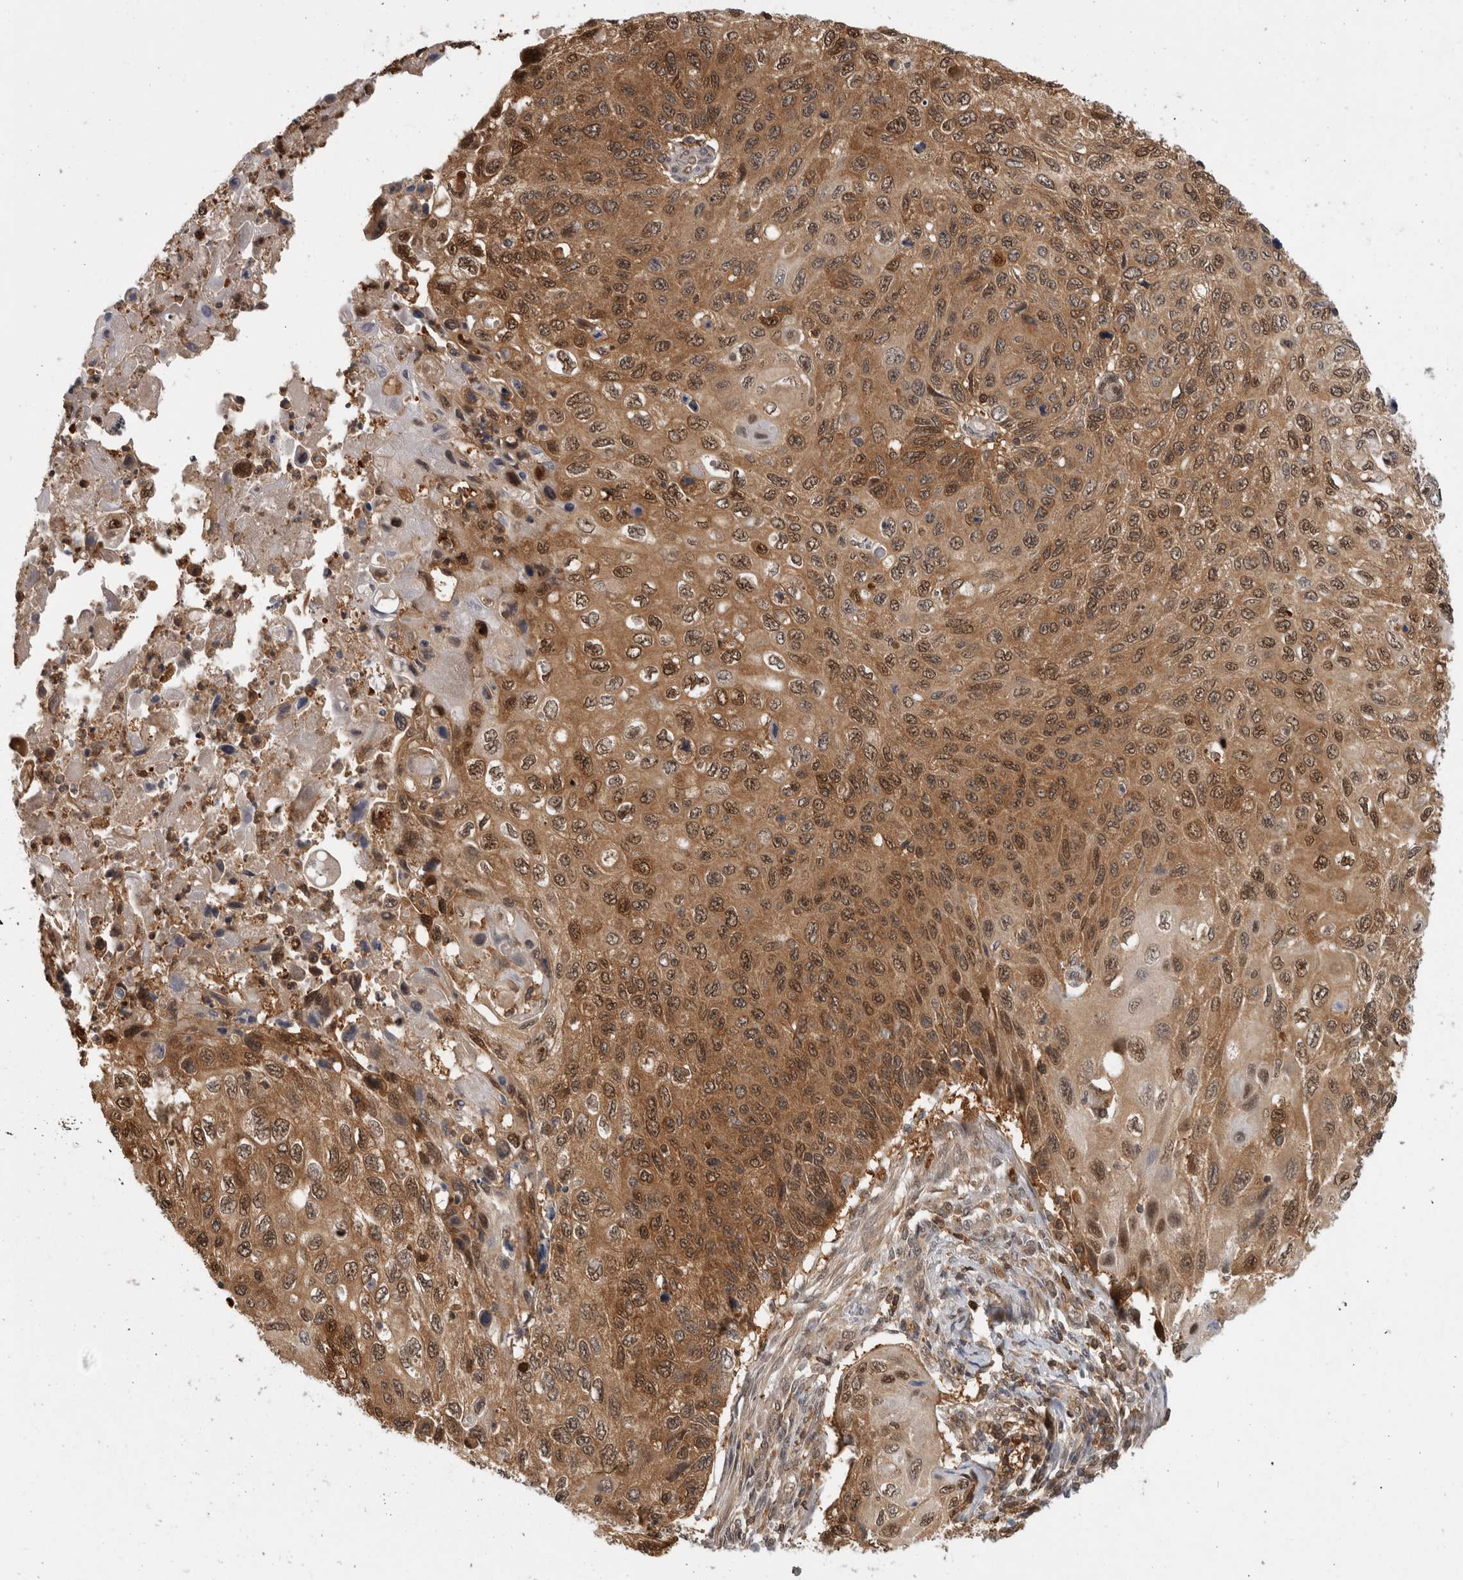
{"staining": {"intensity": "moderate", "quantity": ">75%", "location": "cytoplasmic/membranous,nuclear"}, "tissue": "cervical cancer", "cell_type": "Tumor cells", "image_type": "cancer", "snomed": [{"axis": "morphology", "description": "Squamous cell carcinoma, NOS"}, {"axis": "topography", "description": "Cervix"}], "caption": "The photomicrograph exhibits a brown stain indicating the presence of a protein in the cytoplasmic/membranous and nuclear of tumor cells in cervical cancer (squamous cell carcinoma).", "gene": "ASTN2", "patient": {"sex": "female", "age": 70}}